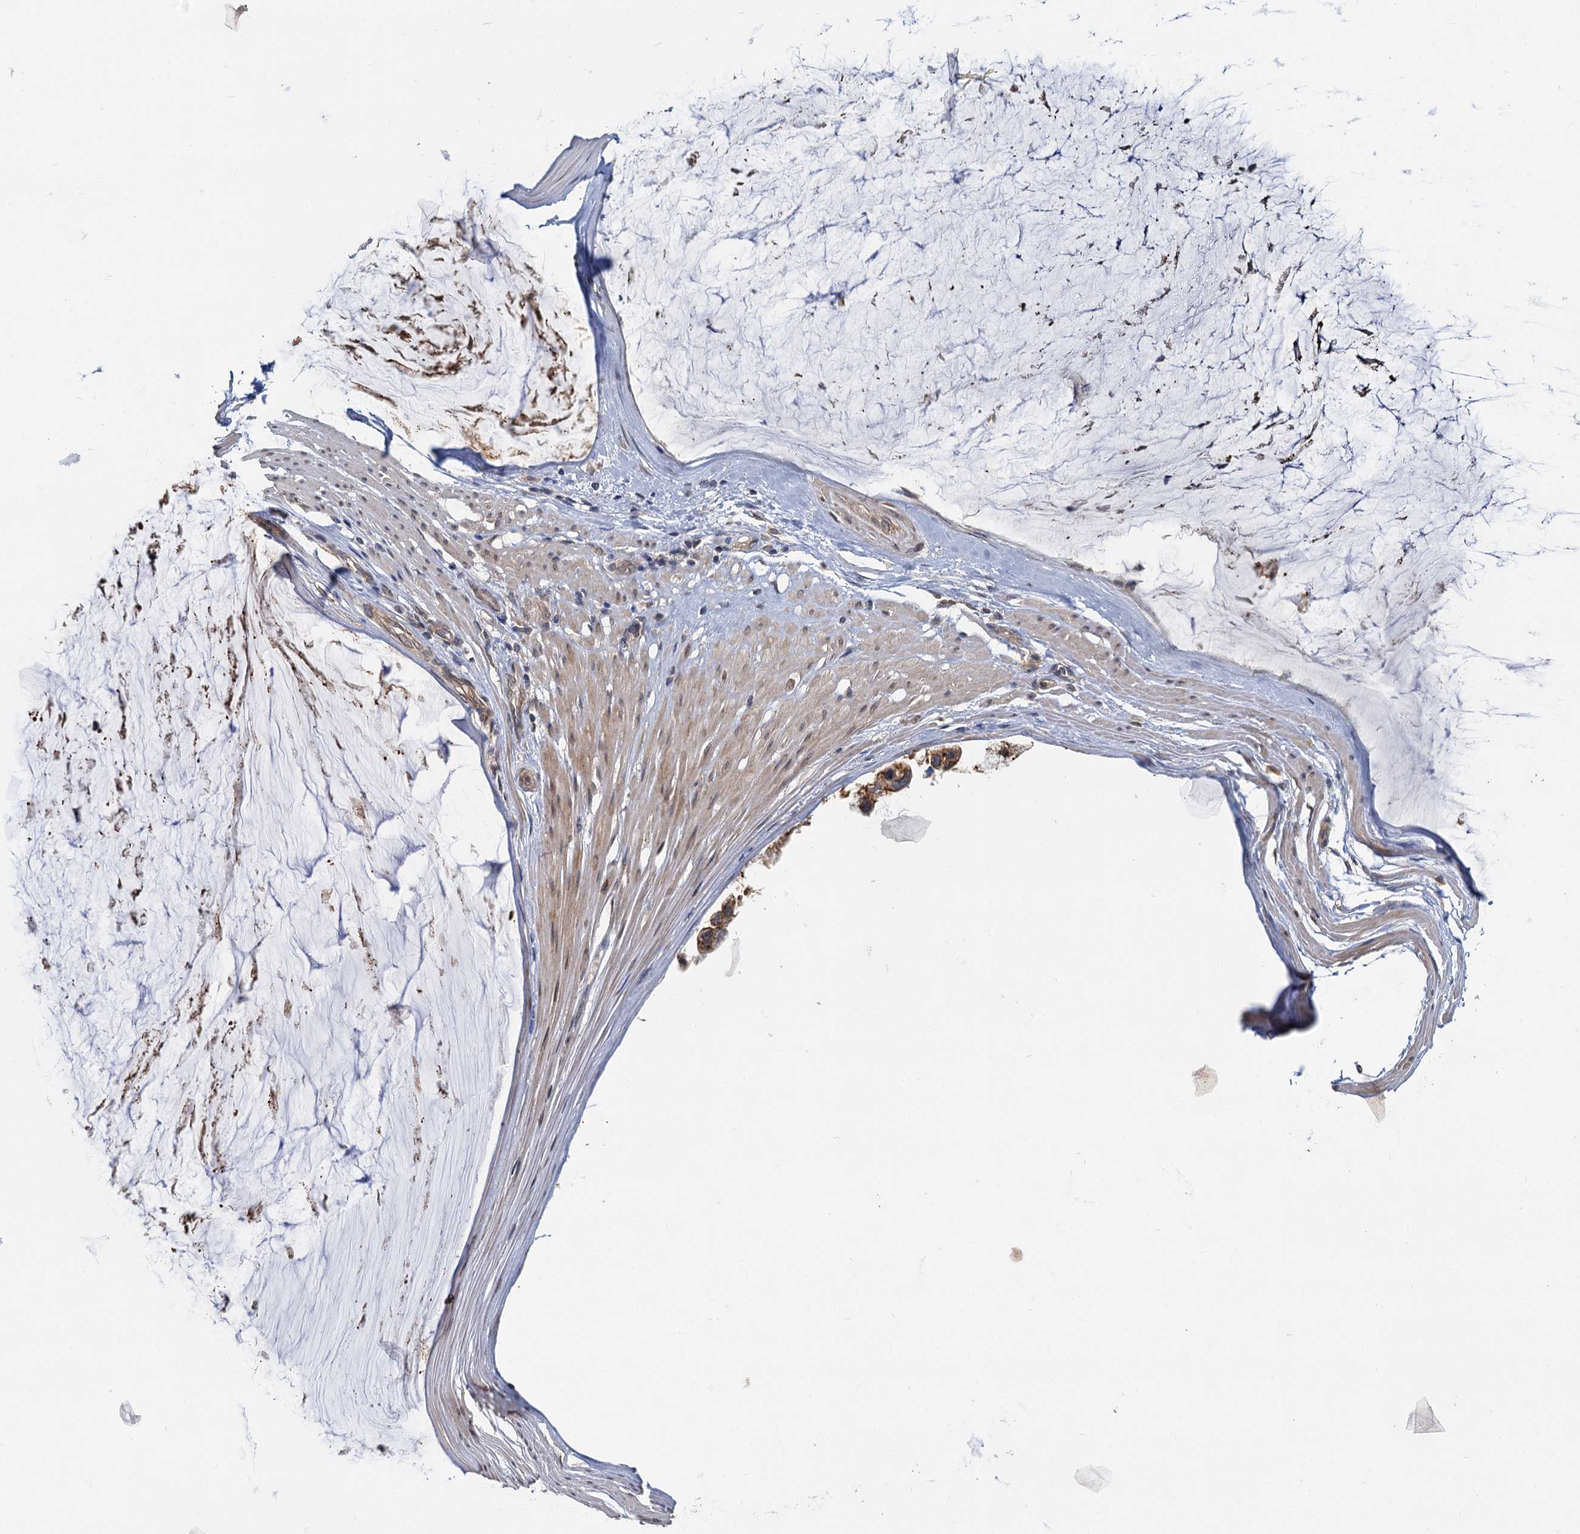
{"staining": {"intensity": "weak", "quantity": ">75%", "location": "cytoplasmic/membranous"}, "tissue": "ovarian cancer", "cell_type": "Tumor cells", "image_type": "cancer", "snomed": [{"axis": "morphology", "description": "Cystadenocarcinoma, mucinous, NOS"}, {"axis": "topography", "description": "Ovary"}], "caption": "Human ovarian mucinous cystadenocarcinoma stained for a protein (brown) demonstrates weak cytoplasmic/membranous positive staining in approximately >75% of tumor cells.", "gene": "ZNF324", "patient": {"sex": "female", "age": 39}}